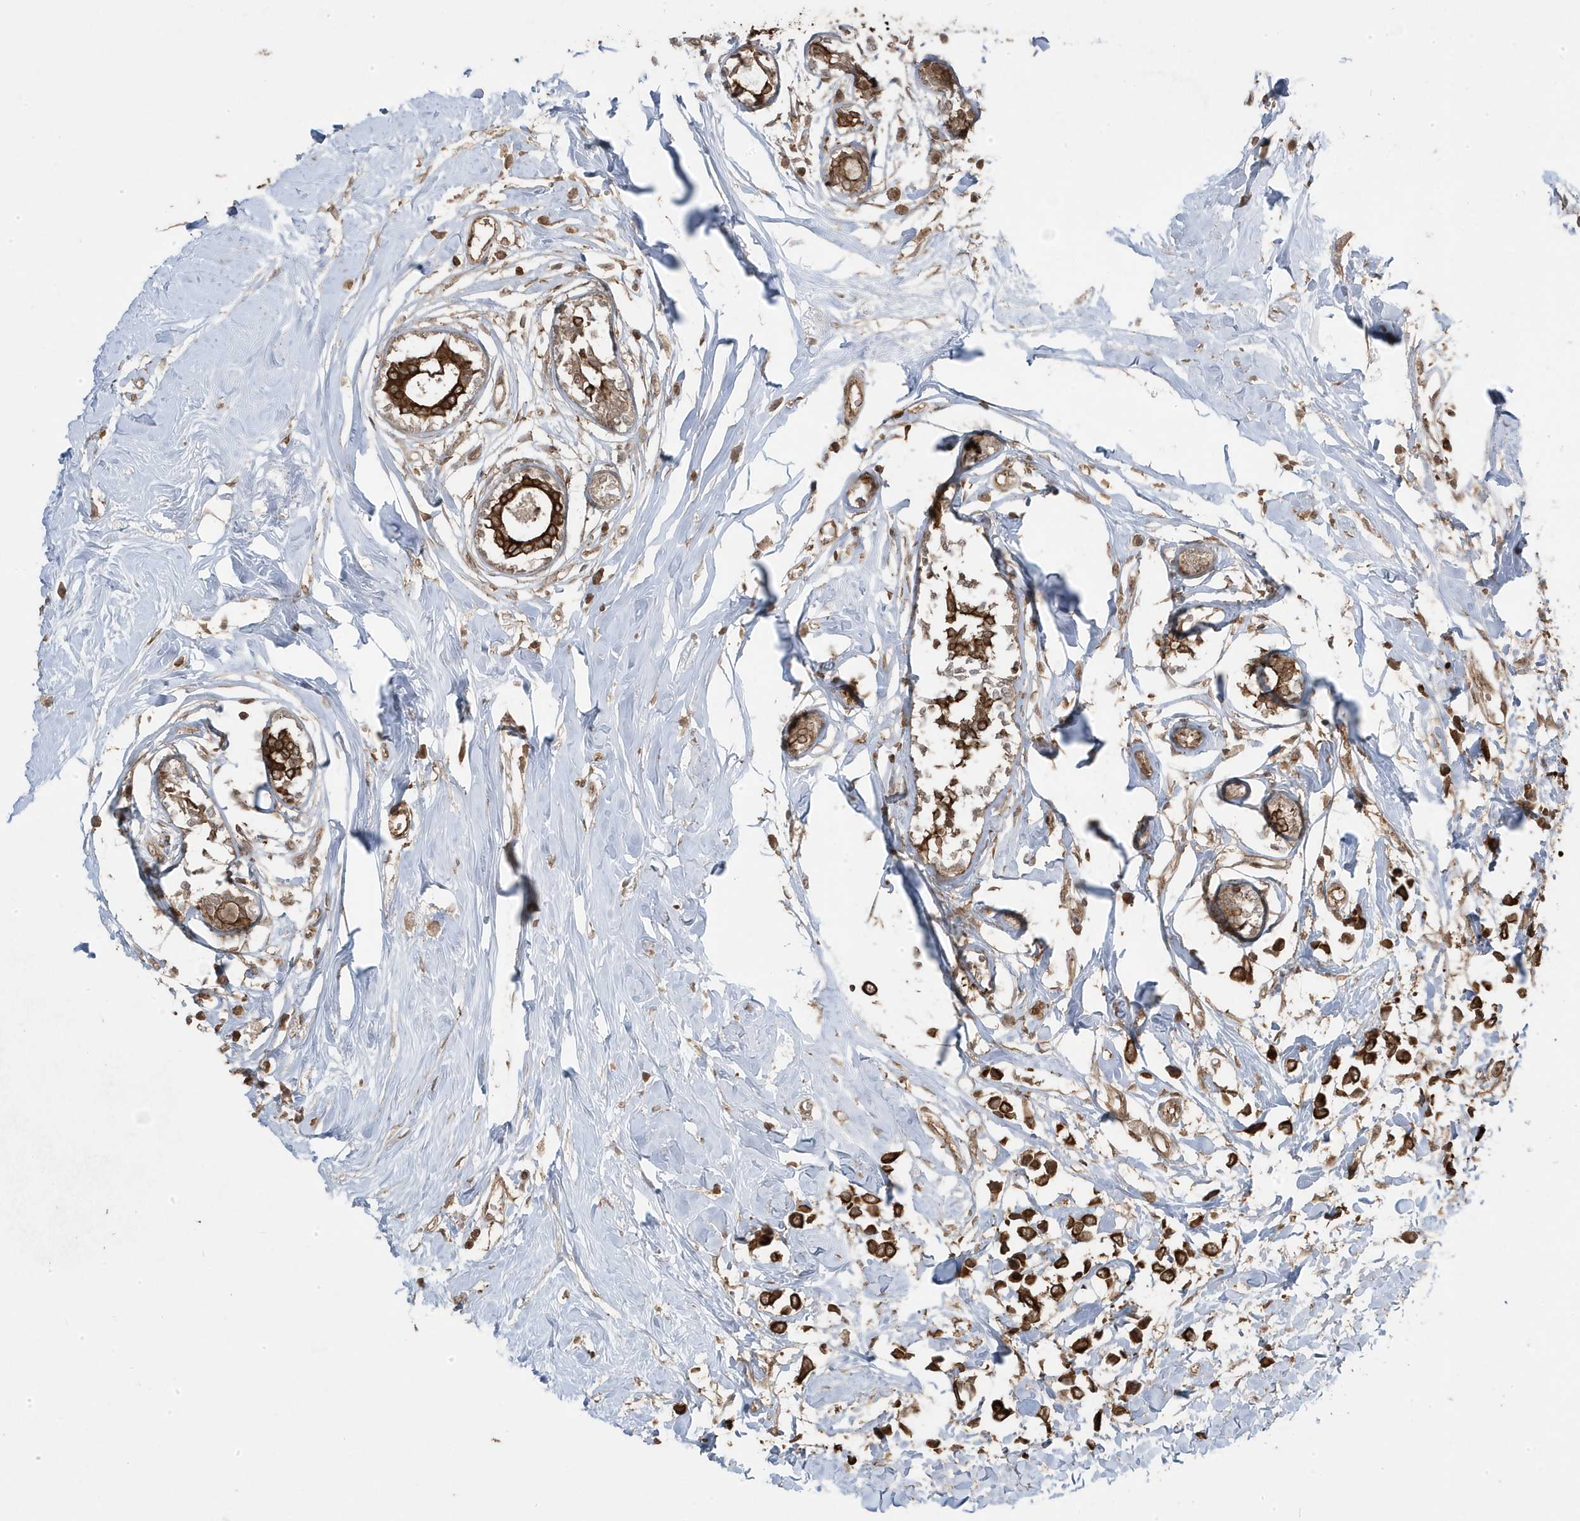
{"staining": {"intensity": "strong", "quantity": ">75%", "location": "cytoplasmic/membranous"}, "tissue": "breast cancer", "cell_type": "Tumor cells", "image_type": "cancer", "snomed": [{"axis": "morphology", "description": "Lobular carcinoma"}, {"axis": "topography", "description": "Breast"}], "caption": "There is high levels of strong cytoplasmic/membranous staining in tumor cells of breast cancer, as demonstrated by immunohistochemical staining (brown color).", "gene": "ASAP1", "patient": {"sex": "female", "age": 51}}